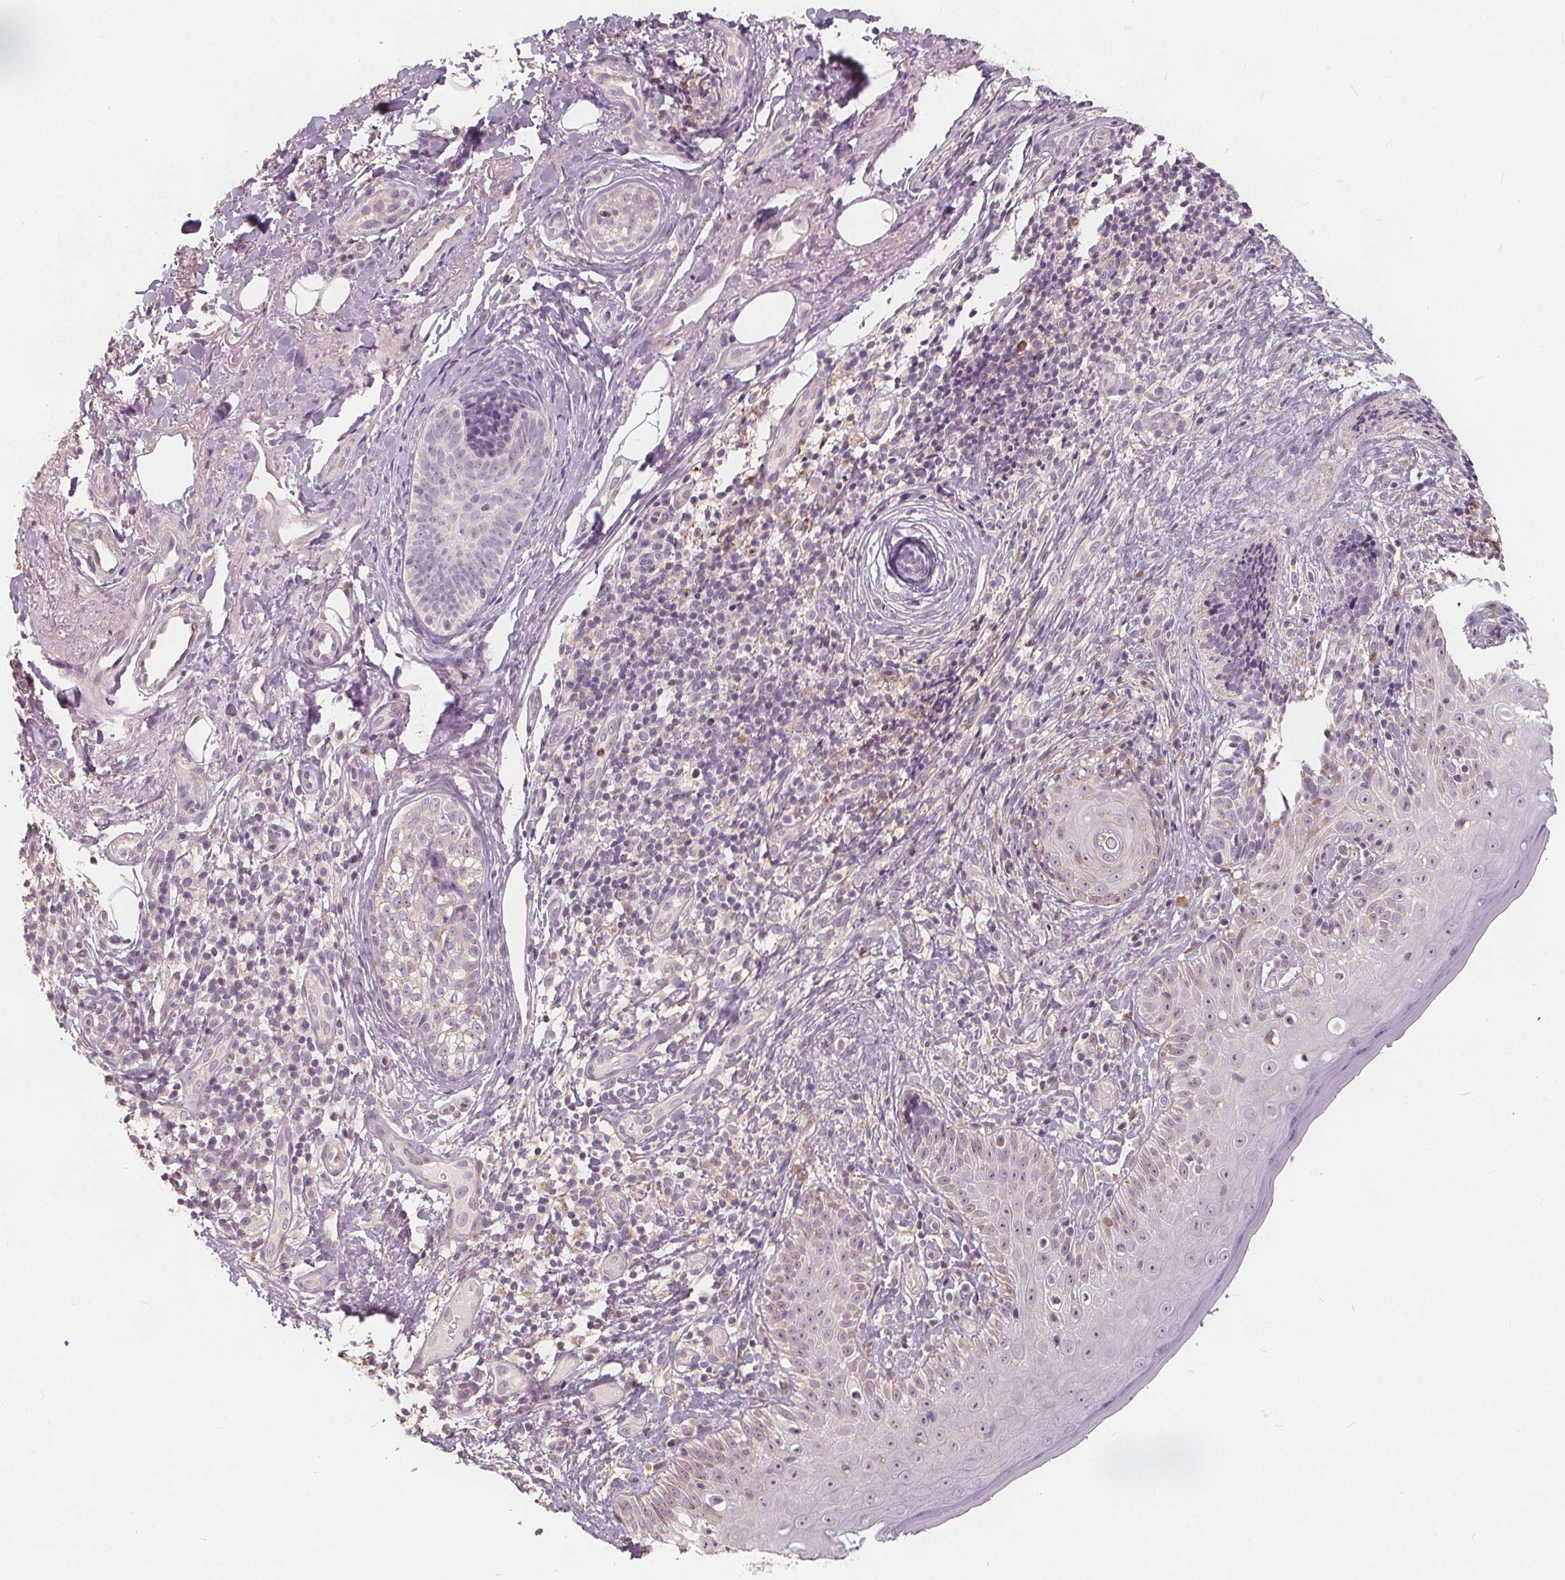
{"staining": {"intensity": "negative", "quantity": "none", "location": "none"}, "tissue": "skin cancer", "cell_type": "Tumor cells", "image_type": "cancer", "snomed": [{"axis": "morphology", "description": "Normal tissue, NOS"}, {"axis": "morphology", "description": "Basal cell carcinoma"}, {"axis": "topography", "description": "Skin"}], "caption": "Immunohistochemistry image of skin cancer stained for a protein (brown), which reveals no positivity in tumor cells.", "gene": "DRC3", "patient": {"sex": "male", "age": 68}}